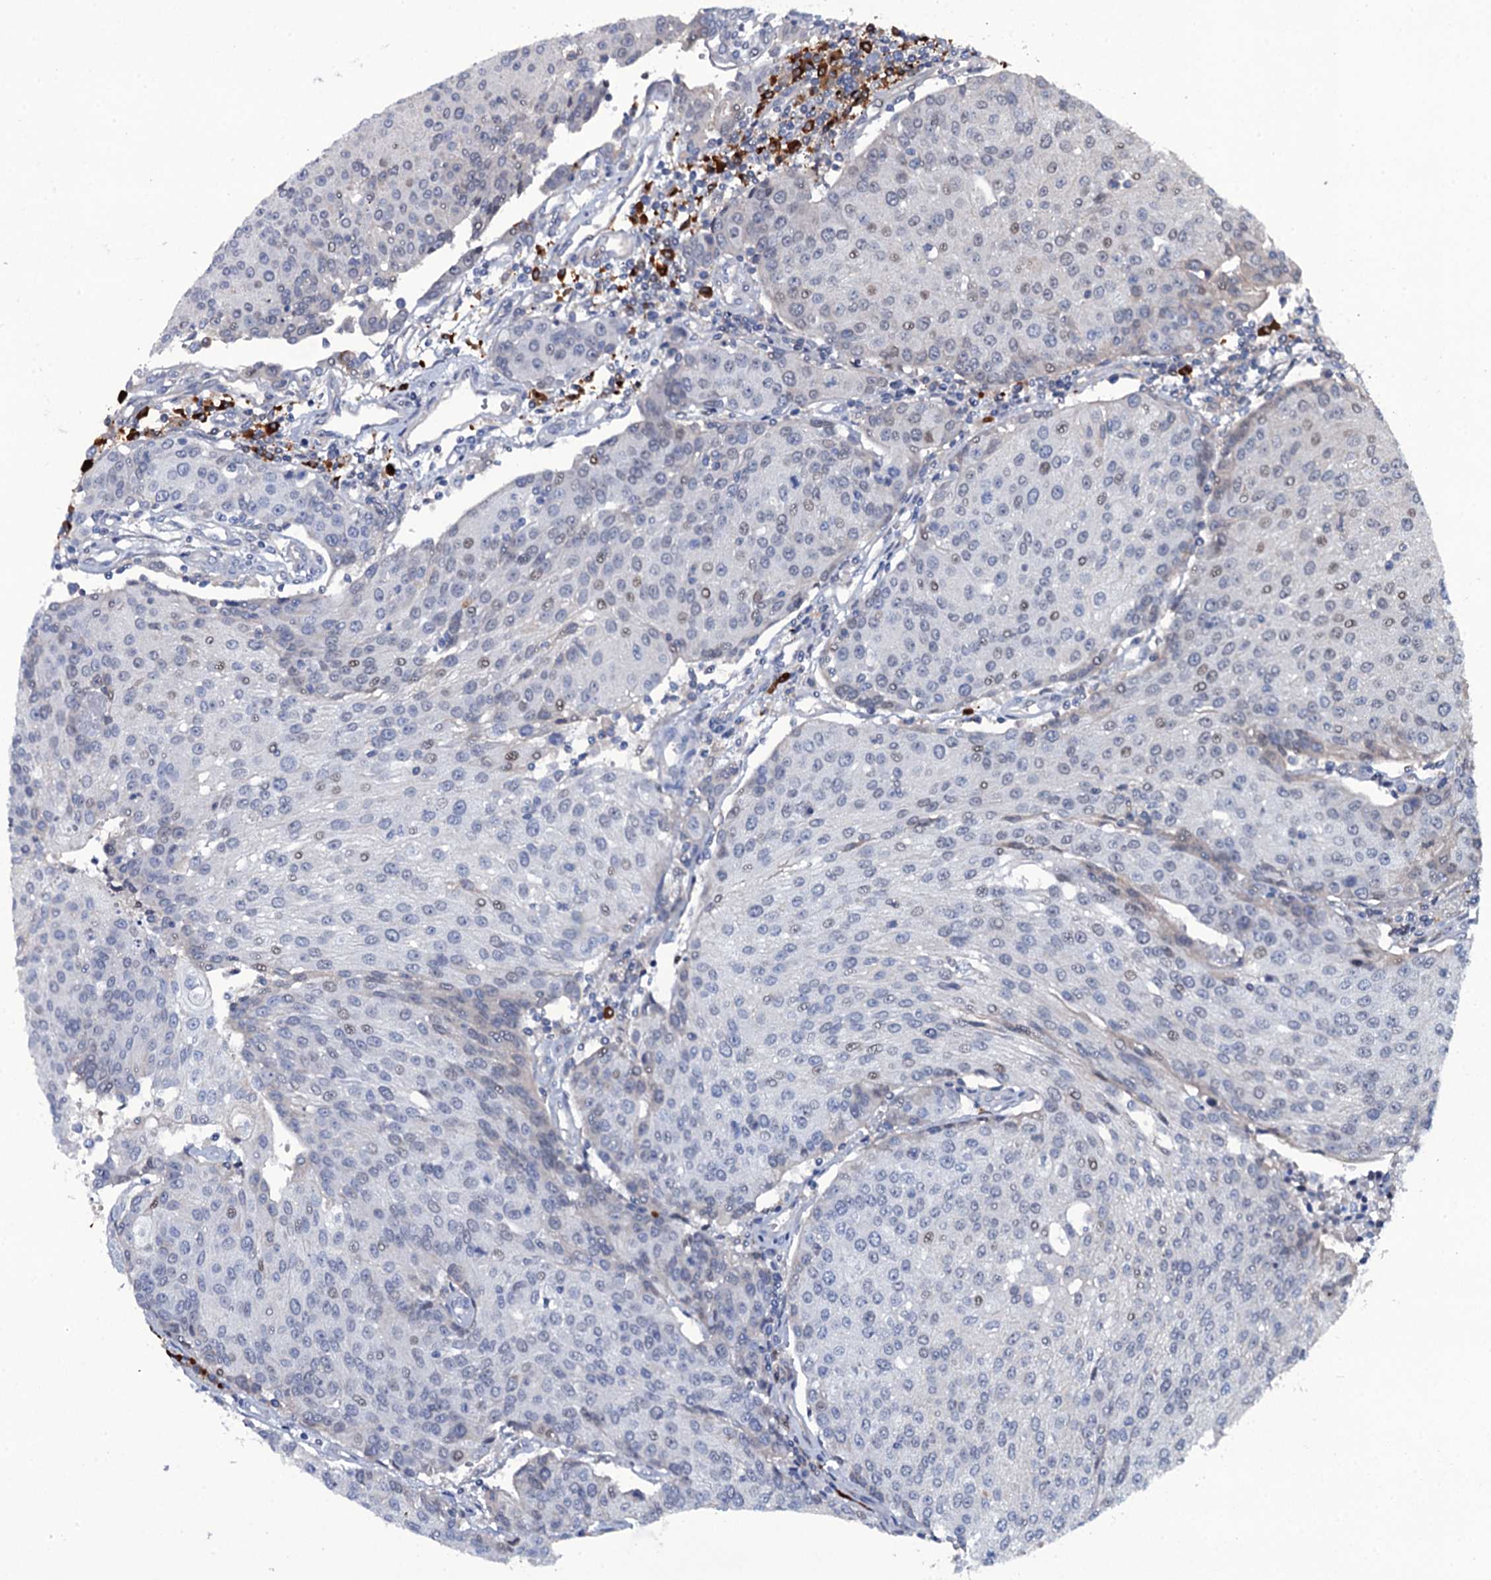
{"staining": {"intensity": "weak", "quantity": "<25%", "location": "nuclear"}, "tissue": "urothelial cancer", "cell_type": "Tumor cells", "image_type": "cancer", "snomed": [{"axis": "morphology", "description": "Urothelial carcinoma, High grade"}, {"axis": "topography", "description": "Urinary bladder"}], "caption": "A high-resolution image shows IHC staining of urothelial carcinoma (high-grade), which exhibits no significant positivity in tumor cells.", "gene": "LYG2", "patient": {"sex": "female", "age": 85}}